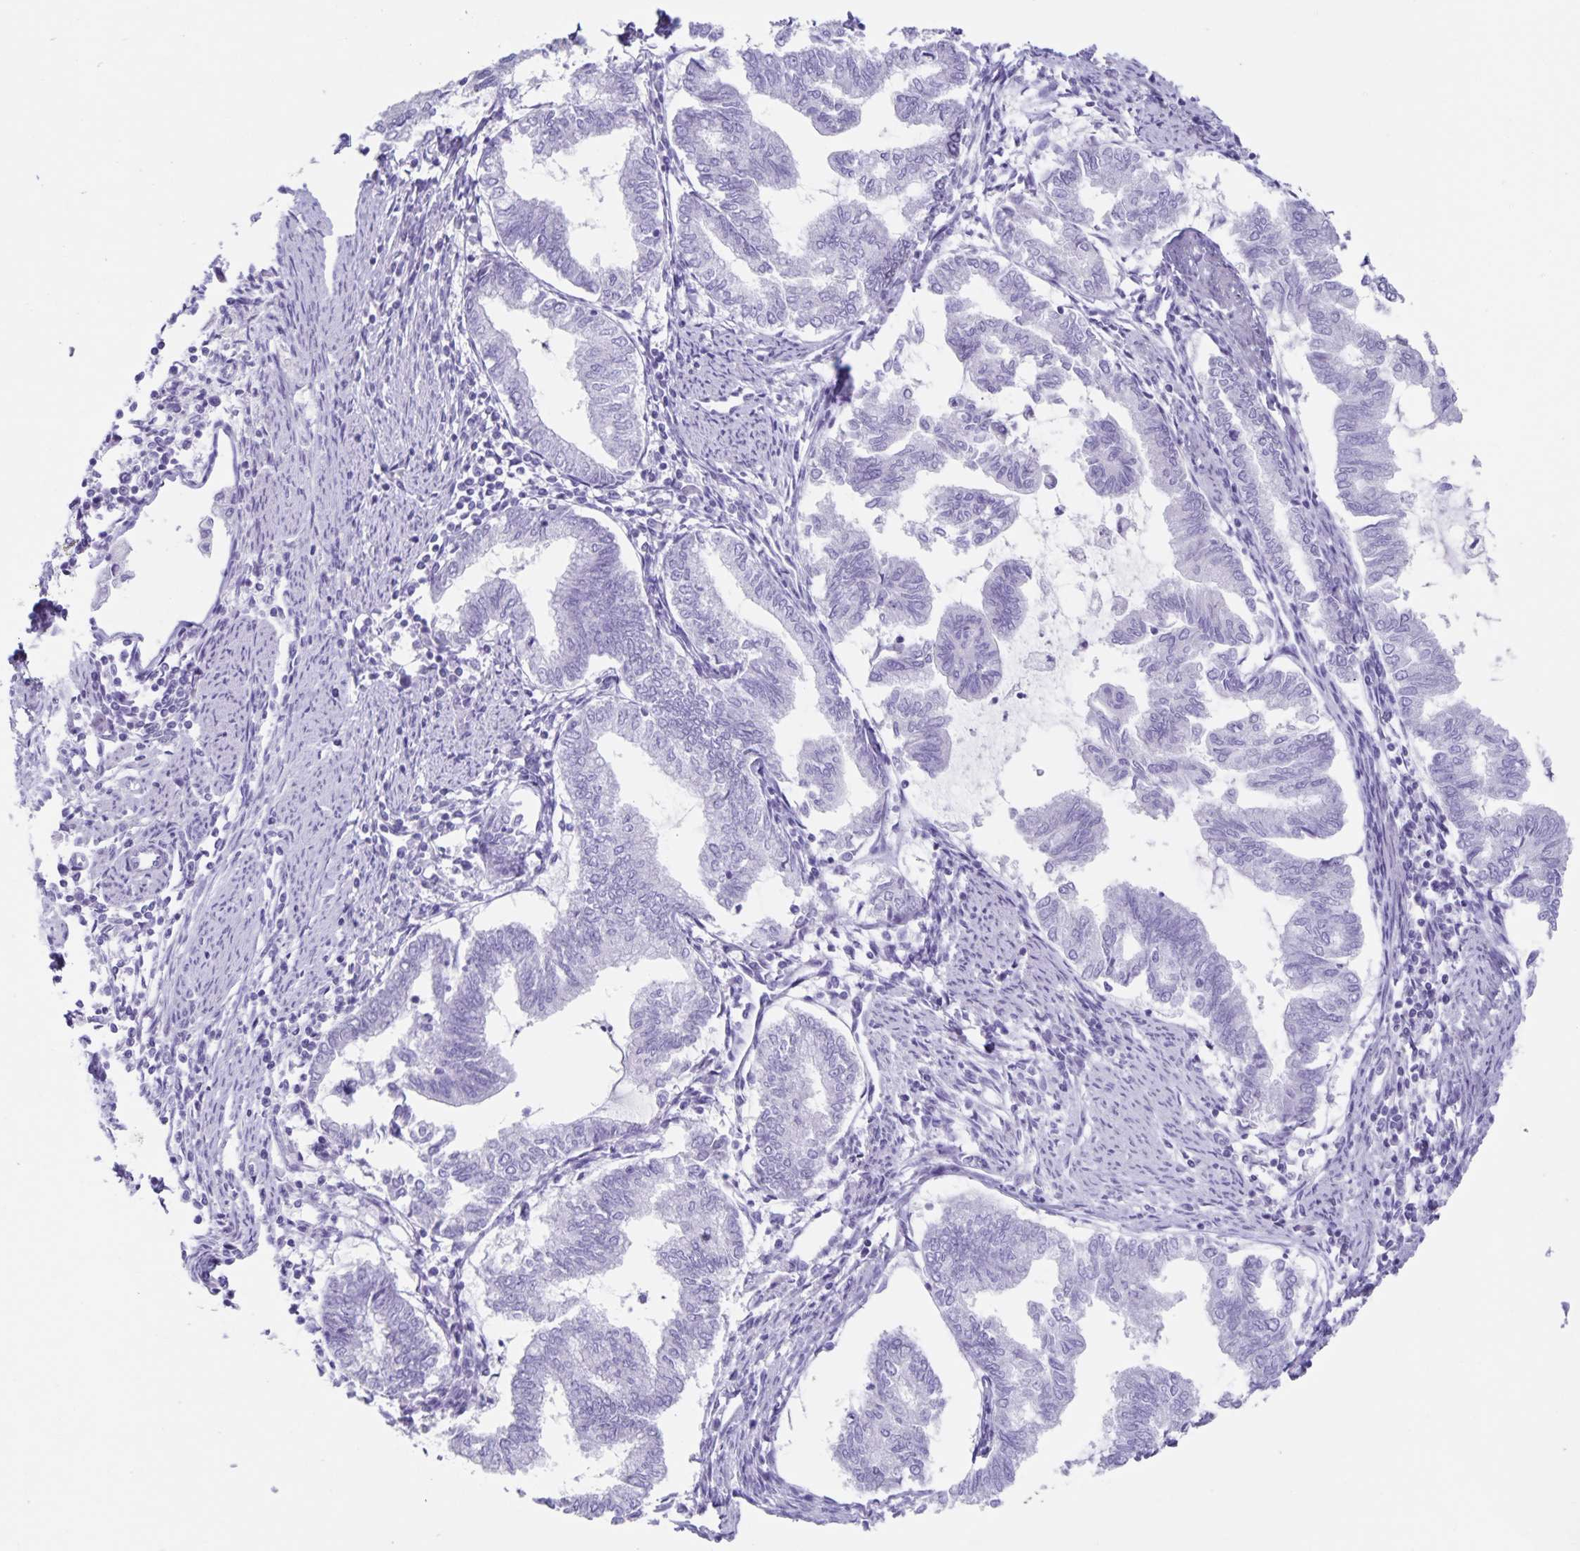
{"staining": {"intensity": "negative", "quantity": "none", "location": "none"}, "tissue": "endometrial cancer", "cell_type": "Tumor cells", "image_type": "cancer", "snomed": [{"axis": "morphology", "description": "Adenocarcinoma, NOS"}, {"axis": "topography", "description": "Endometrium"}], "caption": "Immunohistochemistry (IHC) image of human endometrial cancer (adenocarcinoma) stained for a protein (brown), which demonstrates no positivity in tumor cells.", "gene": "C11orf42", "patient": {"sex": "female", "age": 79}}